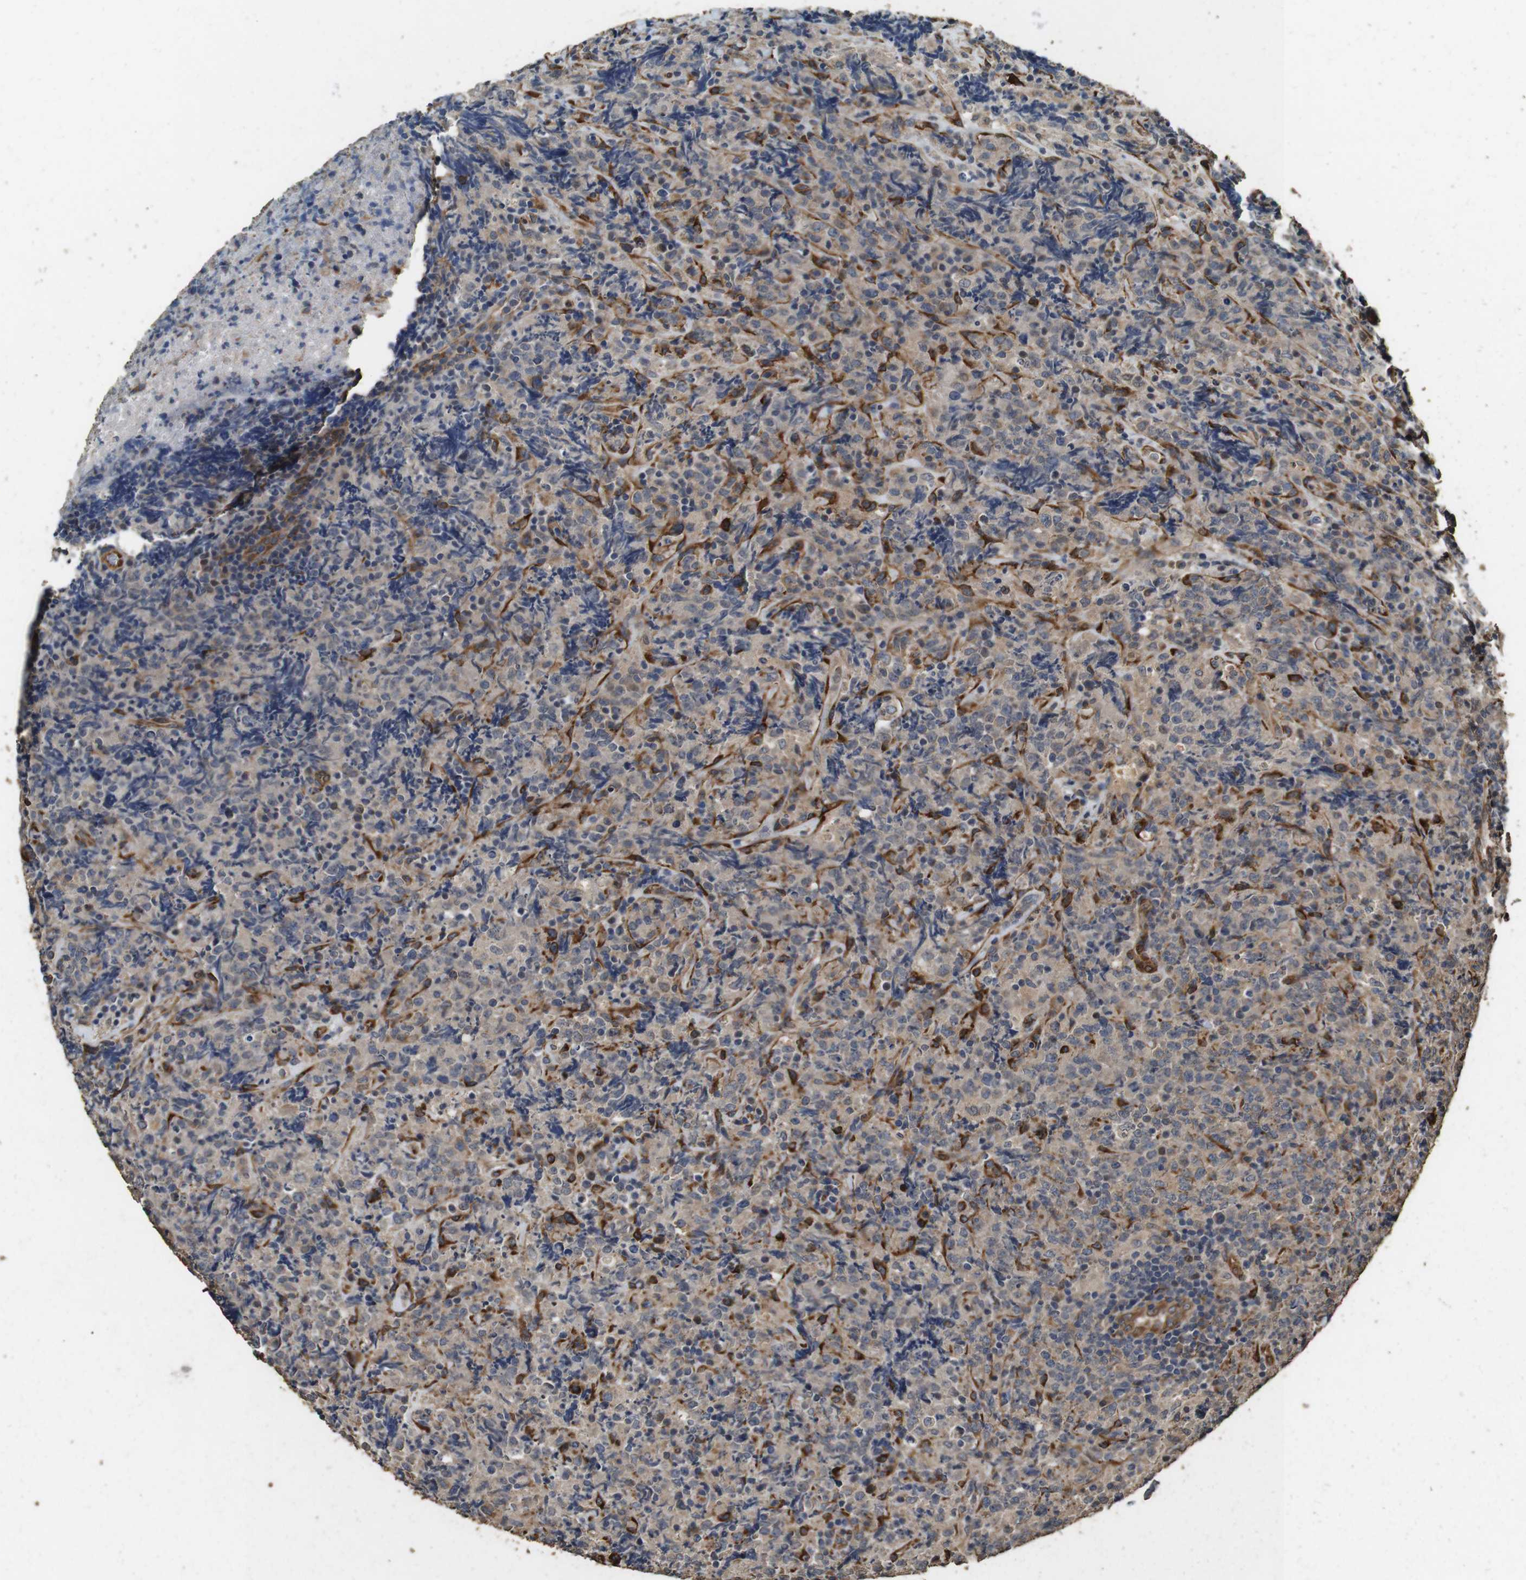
{"staining": {"intensity": "moderate", "quantity": "<25%", "location": "cytoplasmic/membranous"}, "tissue": "lymphoma", "cell_type": "Tumor cells", "image_type": "cancer", "snomed": [{"axis": "morphology", "description": "Malignant lymphoma, non-Hodgkin's type, High grade"}, {"axis": "topography", "description": "Tonsil"}], "caption": "The immunohistochemical stain highlights moderate cytoplasmic/membranous staining in tumor cells of lymphoma tissue.", "gene": "CNPY4", "patient": {"sex": "female", "age": 36}}